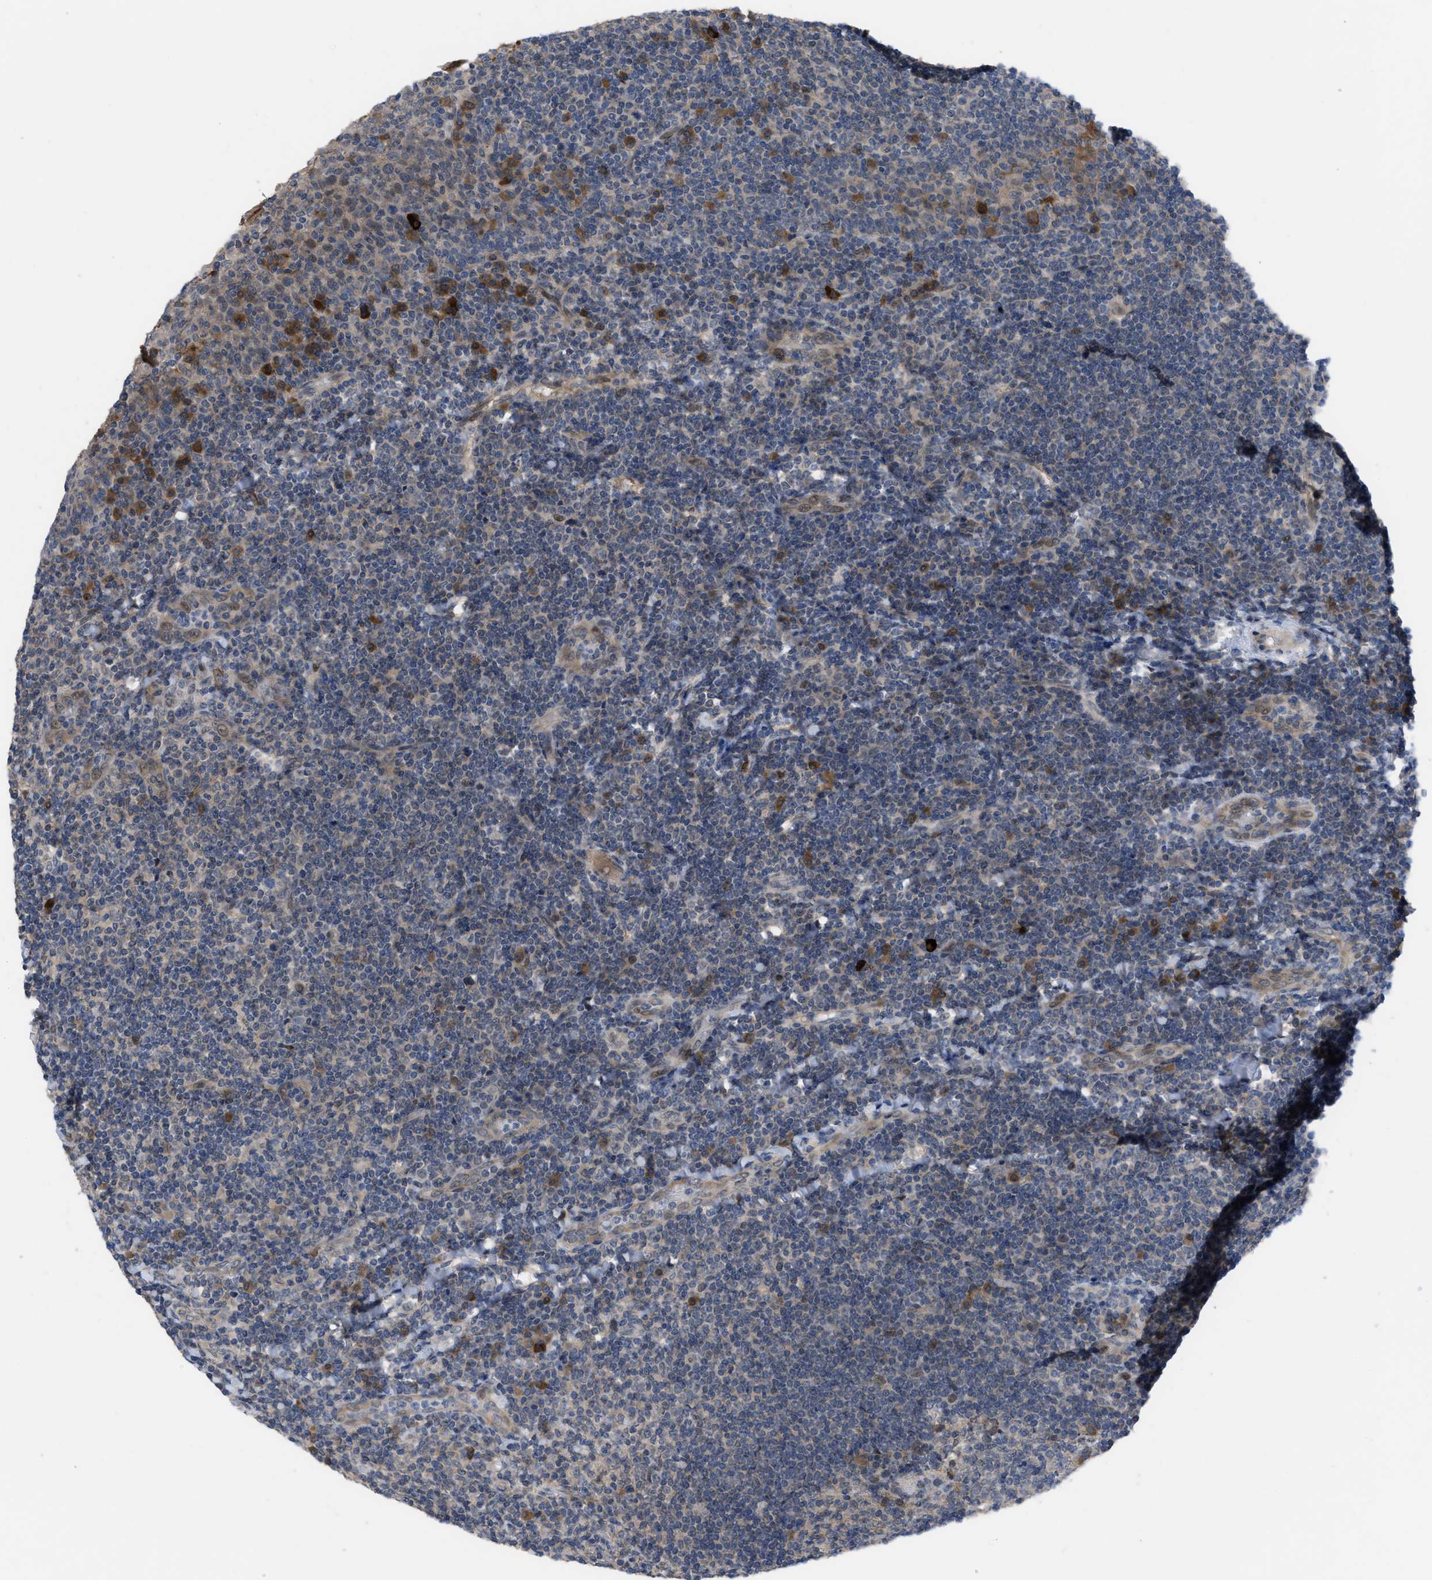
{"staining": {"intensity": "moderate", "quantity": "<25%", "location": "cytoplasmic/membranous"}, "tissue": "tonsil", "cell_type": "Germinal center cells", "image_type": "normal", "snomed": [{"axis": "morphology", "description": "Normal tissue, NOS"}, {"axis": "topography", "description": "Tonsil"}], "caption": "Tonsil stained with immunohistochemistry (IHC) reveals moderate cytoplasmic/membranous positivity in about <25% of germinal center cells.", "gene": "IL17RE", "patient": {"sex": "female", "age": 19}}